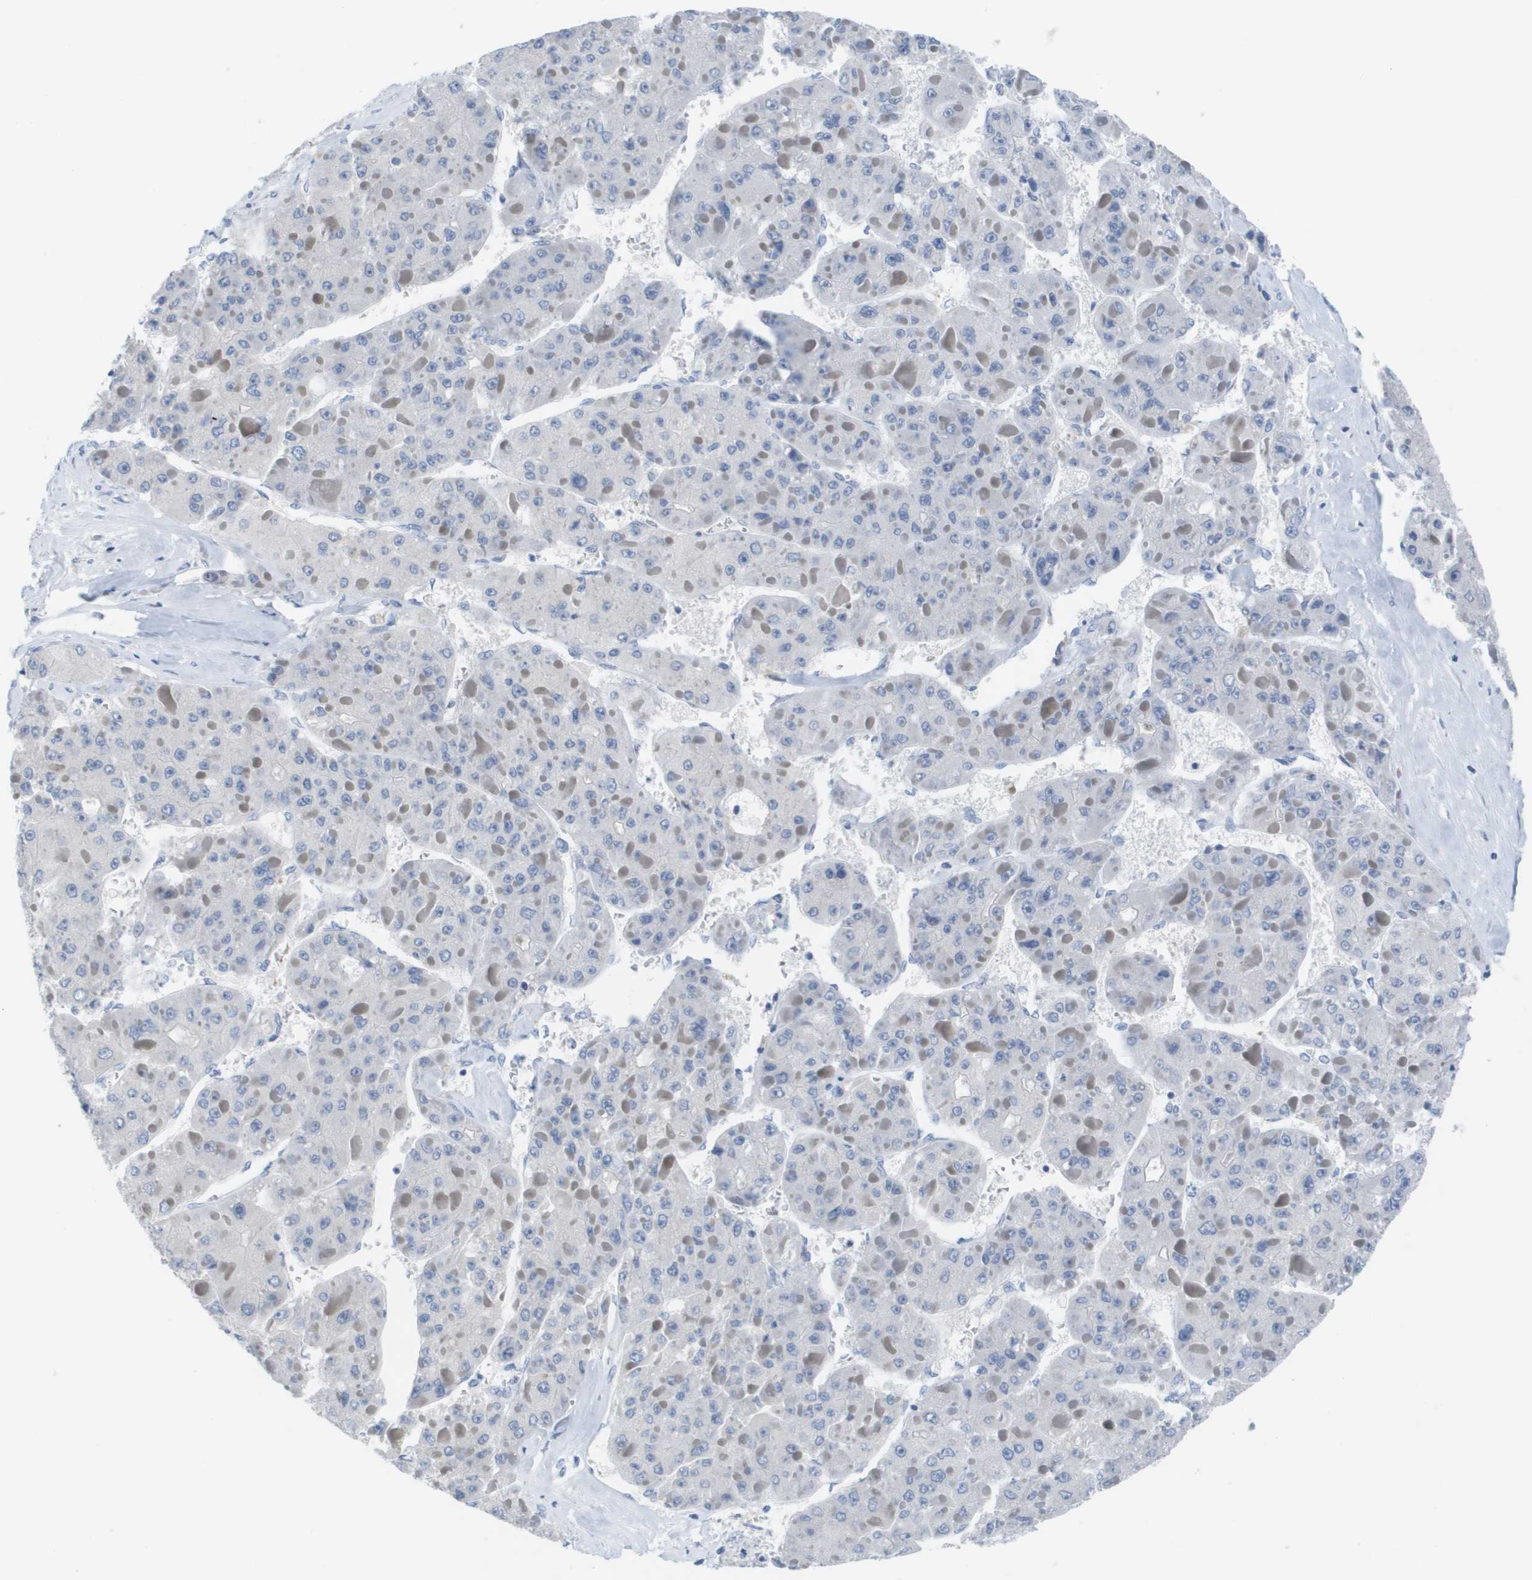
{"staining": {"intensity": "negative", "quantity": "none", "location": "none"}, "tissue": "liver cancer", "cell_type": "Tumor cells", "image_type": "cancer", "snomed": [{"axis": "morphology", "description": "Carcinoma, Hepatocellular, NOS"}, {"axis": "topography", "description": "Liver"}], "caption": "An immunohistochemistry photomicrograph of hepatocellular carcinoma (liver) is shown. There is no staining in tumor cells of hepatocellular carcinoma (liver).", "gene": "PDE4A", "patient": {"sex": "female", "age": 73}}